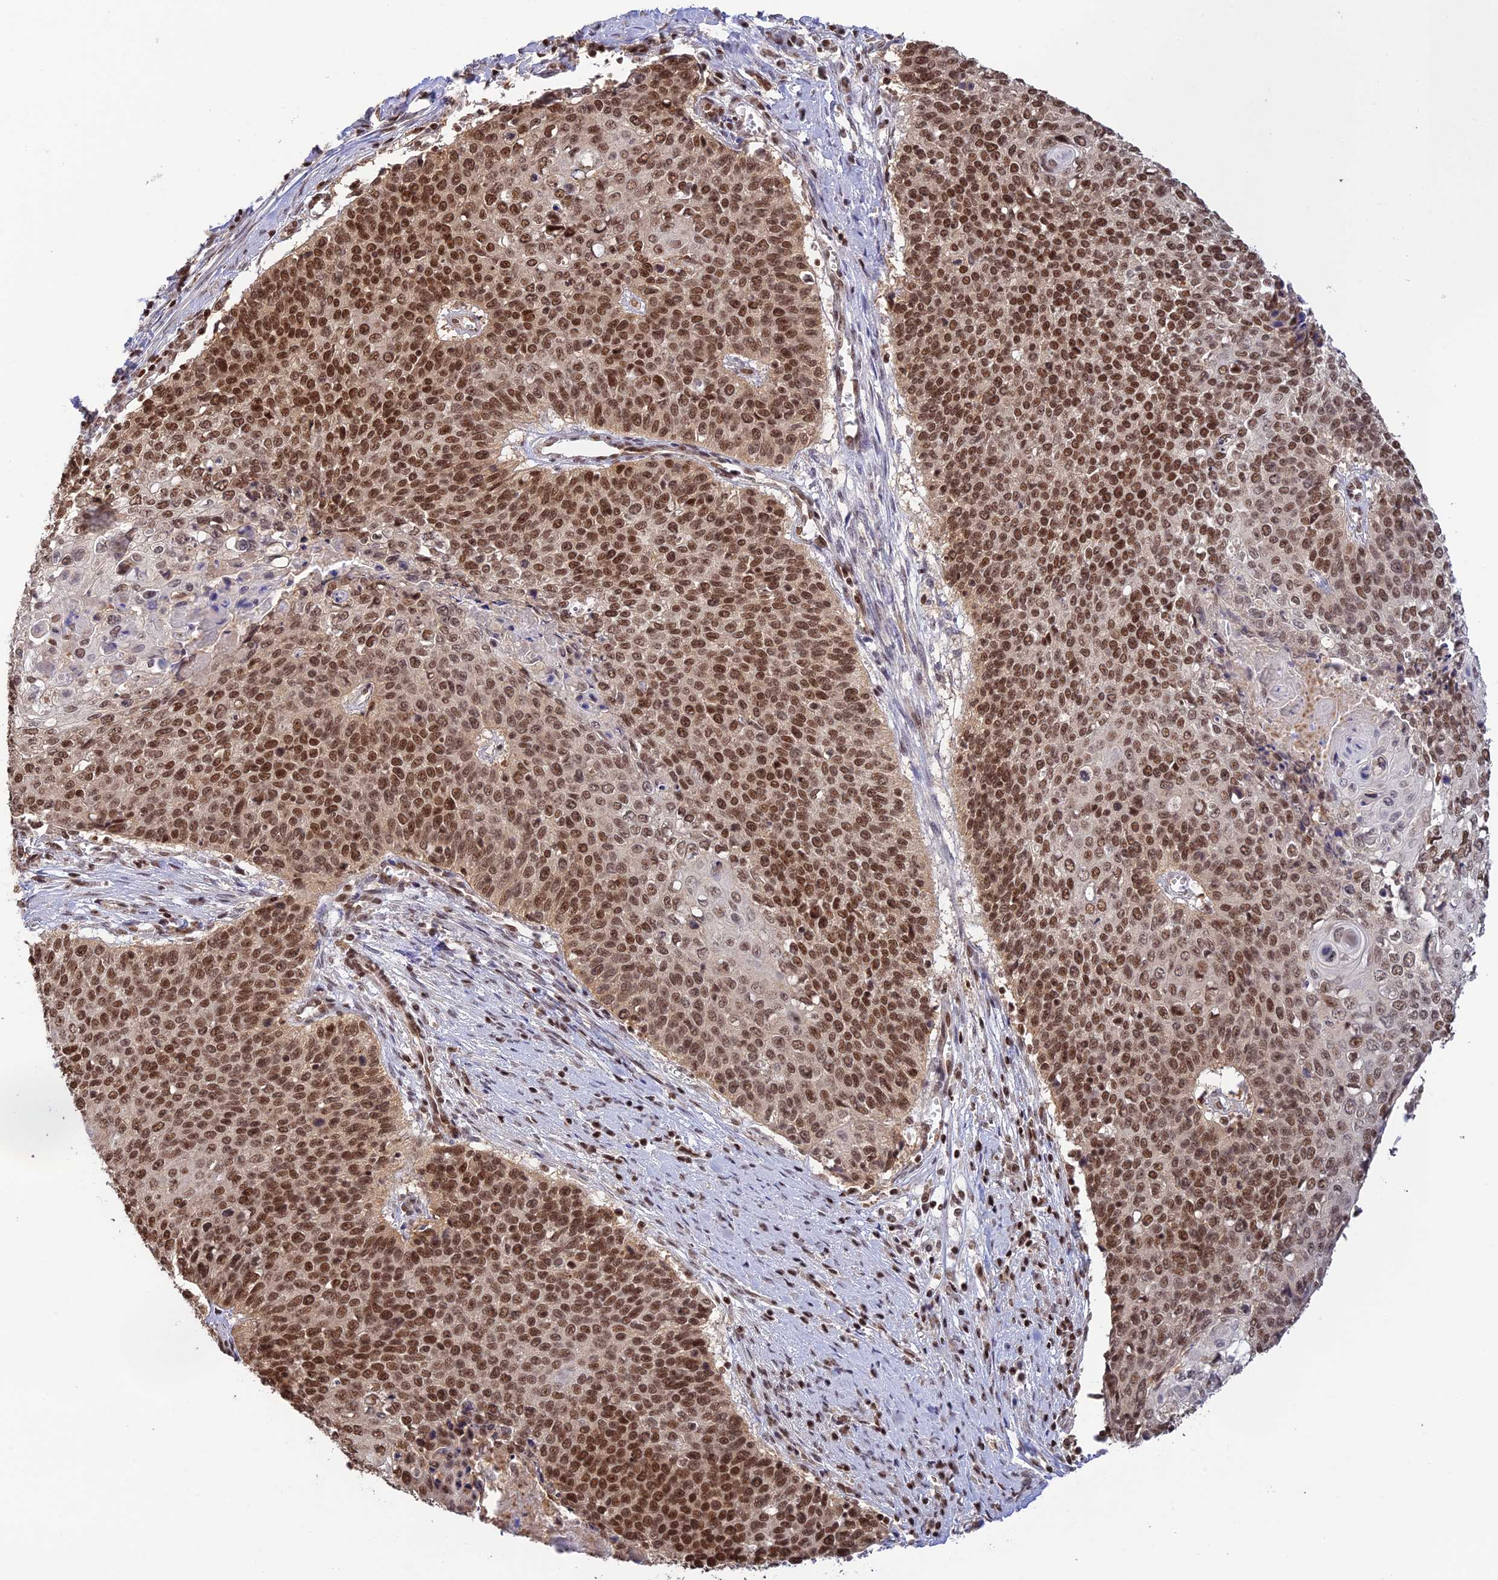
{"staining": {"intensity": "strong", "quantity": ">75%", "location": "nuclear"}, "tissue": "cervical cancer", "cell_type": "Tumor cells", "image_type": "cancer", "snomed": [{"axis": "morphology", "description": "Squamous cell carcinoma, NOS"}, {"axis": "topography", "description": "Cervix"}], "caption": "Human cervical cancer stained with a protein marker exhibits strong staining in tumor cells.", "gene": "THAP11", "patient": {"sex": "female", "age": 39}}